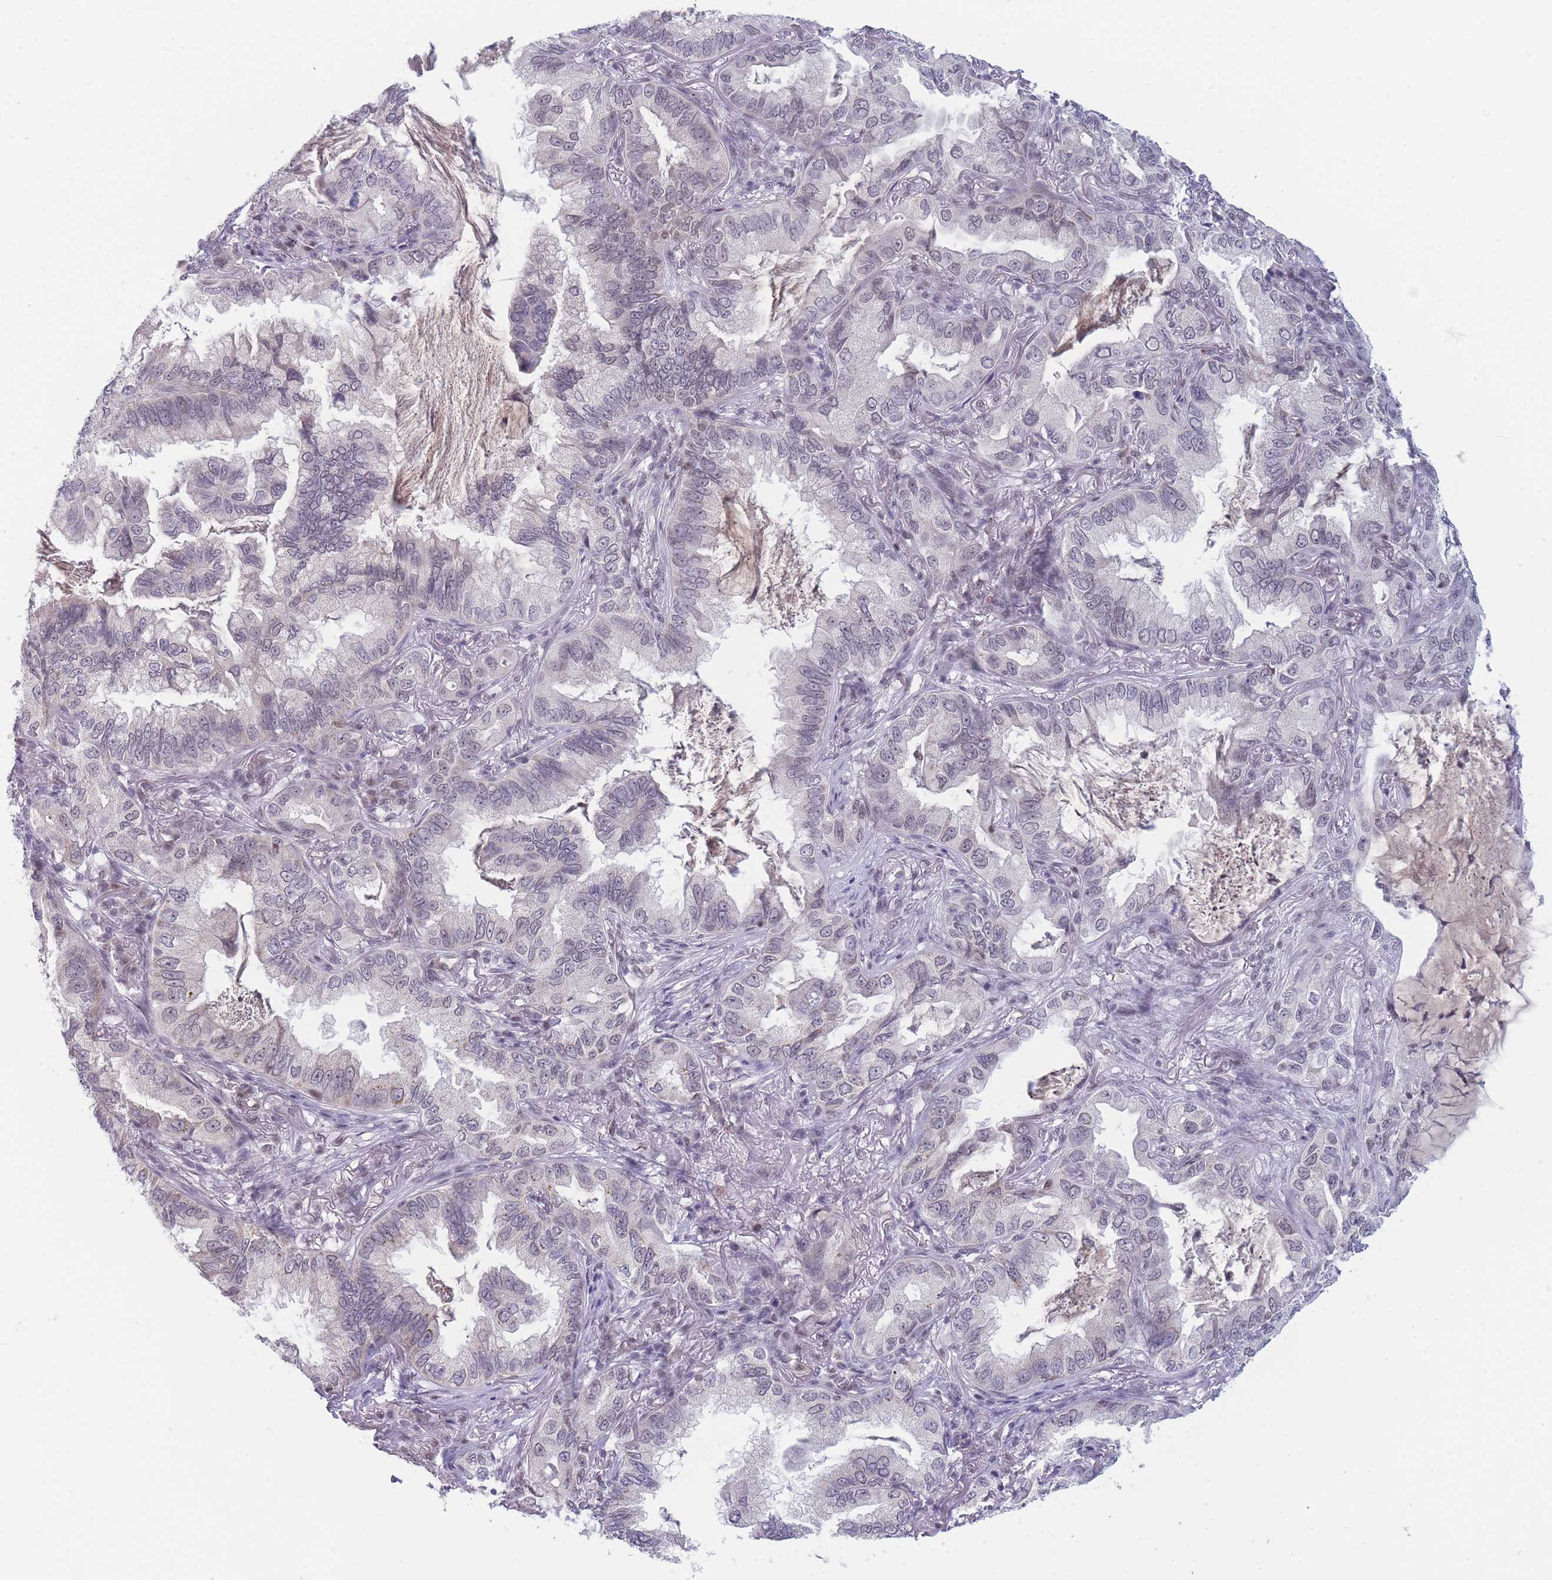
{"staining": {"intensity": "weak", "quantity": "<25%", "location": "nuclear"}, "tissue": "lung cancer", "cell_type": "Tumor cells", "image_type": "cancer", "snomed": [{"axis": "morphology", "description": "Adenocarcinoma, NOS"}, {"axis": "topography", "description": "Lung"}], "caption": "Immunohistochemical staining of human adenocarcinoma (lung) displays no significant positivity in tumor cells.", "gene": "ARID3B", "patient": {"sex": "female", "age": 69}}